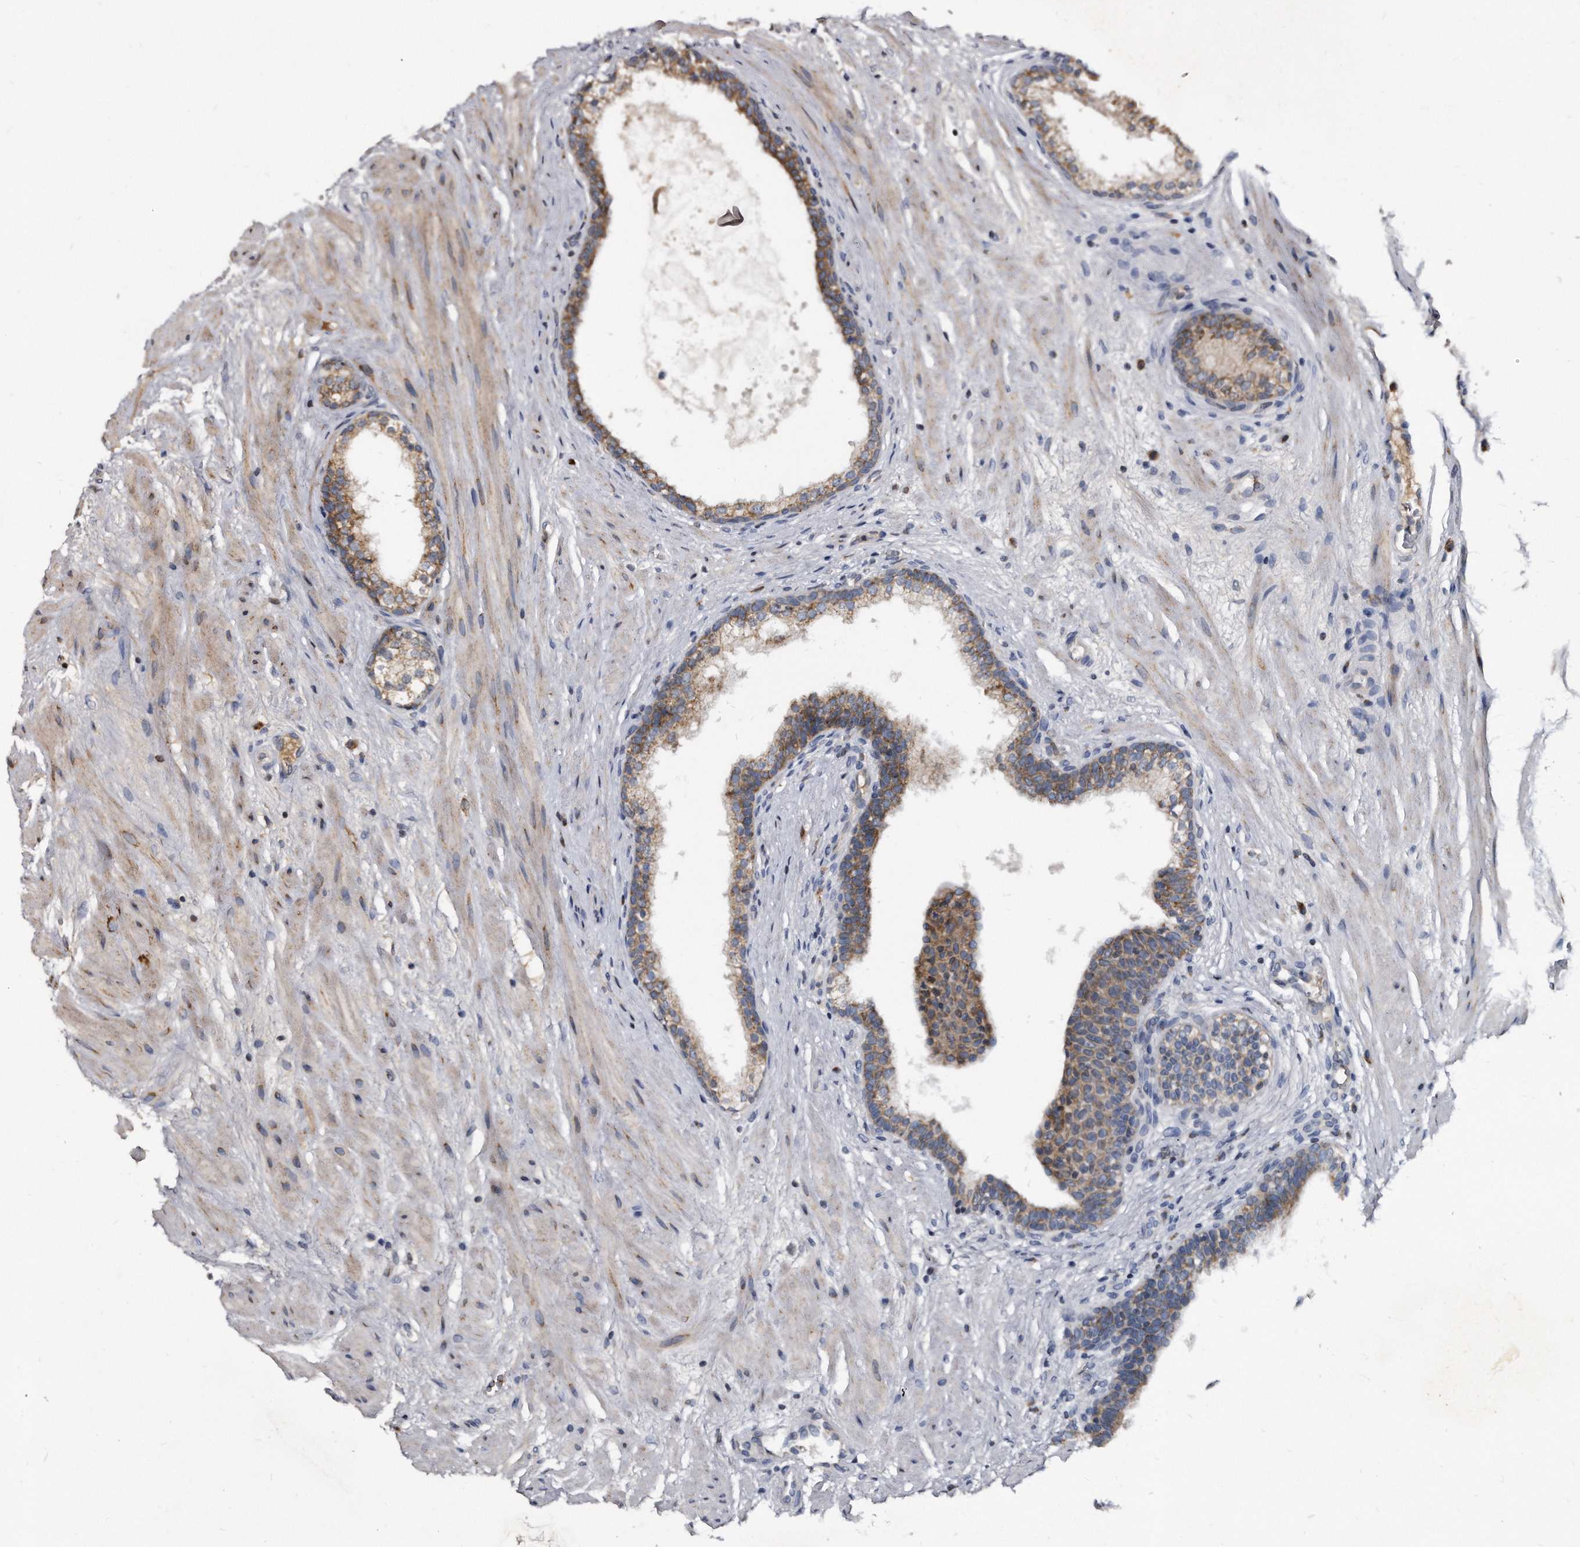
{"staining": {"intensity": "moderate", "quantity": ">75%", "location": "cytoplasmic/membranous"}, "tissue": "prostate cancer", "cell_type": "Tumor cells", "image_type": "cancer", "snomed": [{"axis": "morphology", "description": "Adenocarcinoma, High grade"}, {"axis": "topography", "description": "Prostate"}], "caption": "The photomicrograph displays staining of prostate cancer, revealing moderate cytoplasmic/membranous protein expression (brown color) within tumor cells.", "gene": "FAM136A", "patient": {"sex": "male", "age": 56}}